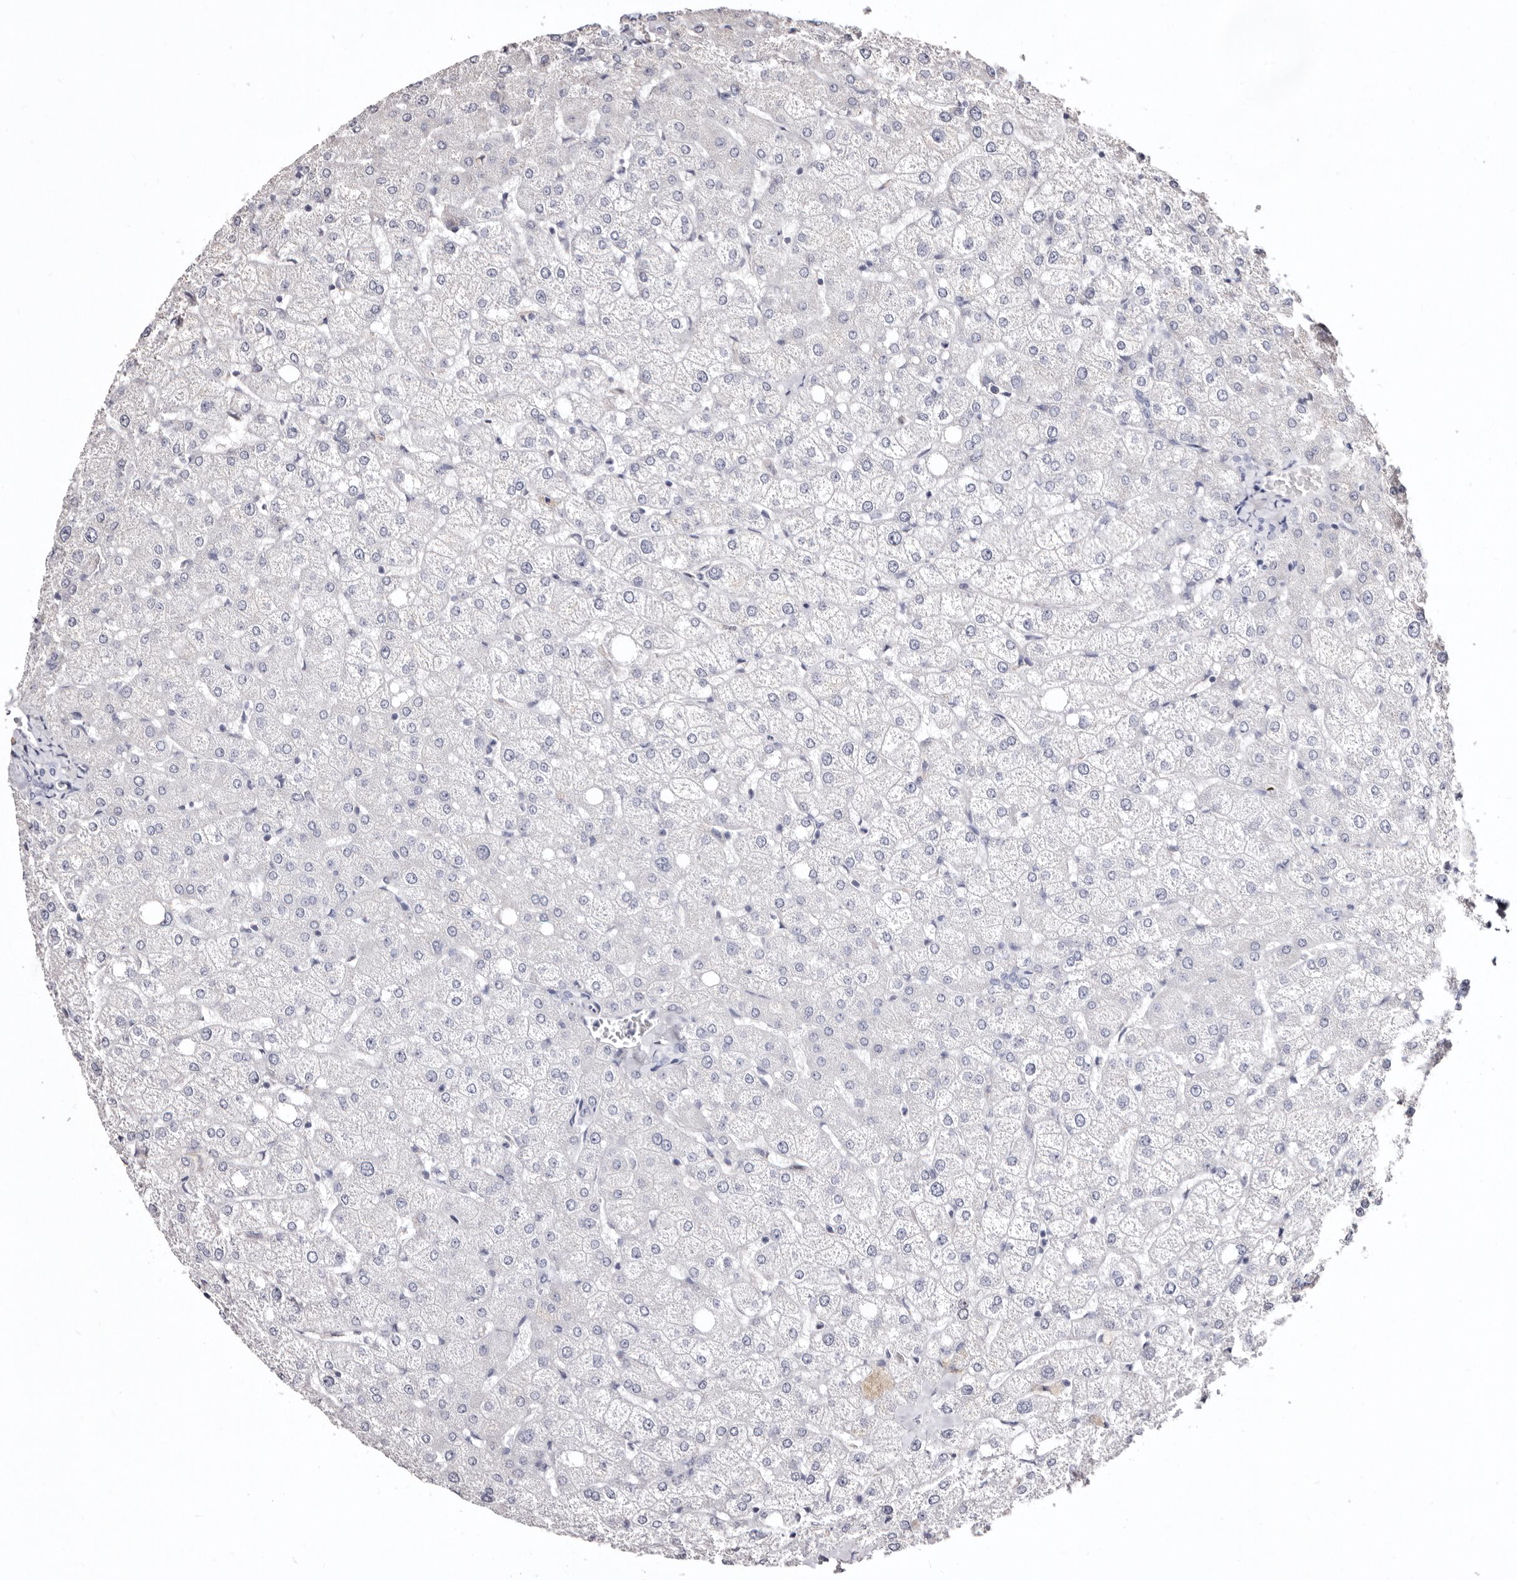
{"staining": {"intensity": "negative", "quantity": "none", "location": "none"}, "tissue": "liver", "cell_type": "Cholangiocytes", "image_type": "normal", "snomed": [{"axis": "morphology", "description": "Normal tissue, NOS"}, {"axis": "topography", "description": "Liver"}], "caption": "High power microscopy photomicrograph of an immunohistochemistry histopathology image of normal liver, revealing no significant expression in cholangiocytes.", "gene": "CDCA8", "patient": {"sex": "female", "age": 54}}